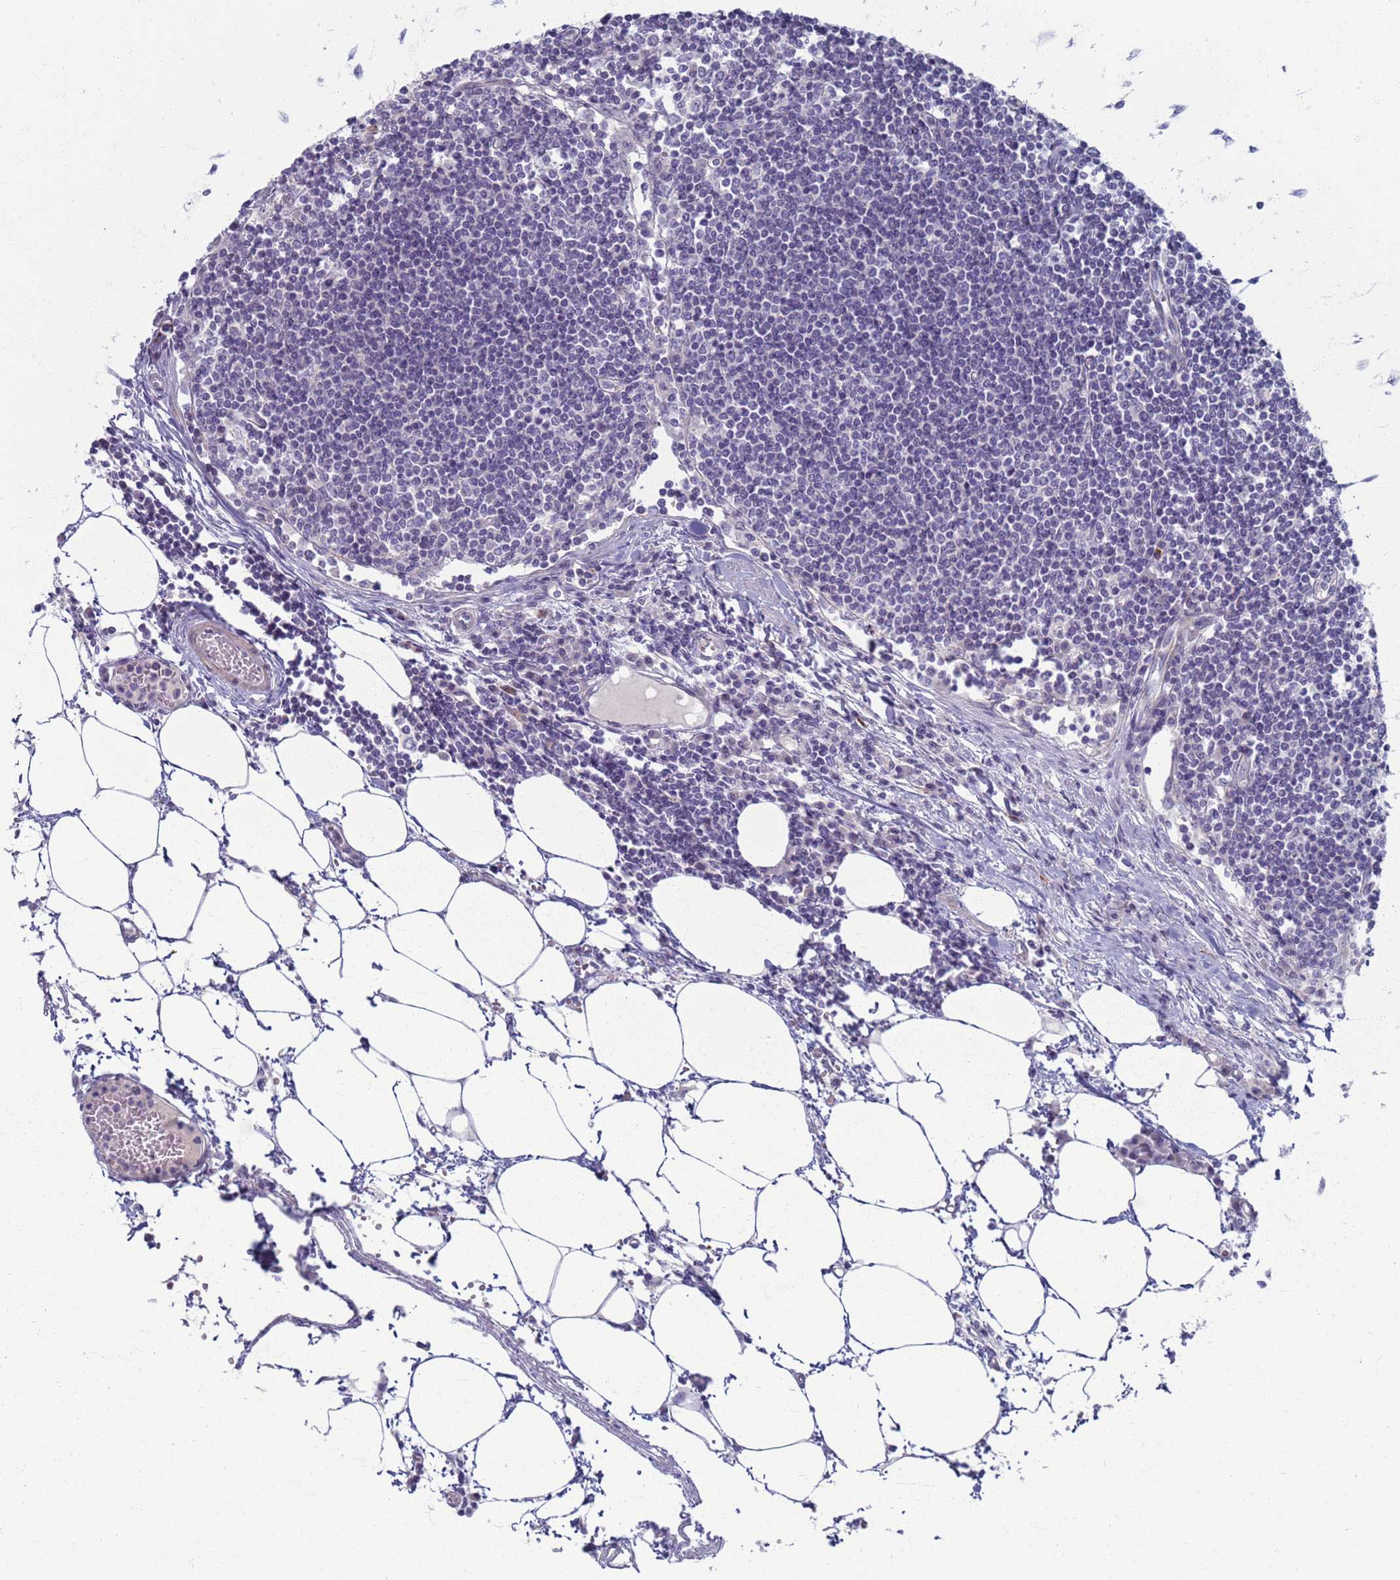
{"staining": {"intensity": "negative", "quantity": "none", "location": "none"}, "tissue": "lymph node", "cell_type": "Non-germinal center cells", "image_type": "normal", "snomed": [{"axis": "morphology", "description": "Adenocarcinoma, NOS"}, {"axis": "topography", "description": "Lymph node"}], "caption": "The histopathology image displays no staining of non-germinal center cells in unremarkable lymph node.", "gene": "CLCA2", "patient": {"sex": "female", "age": 62}}